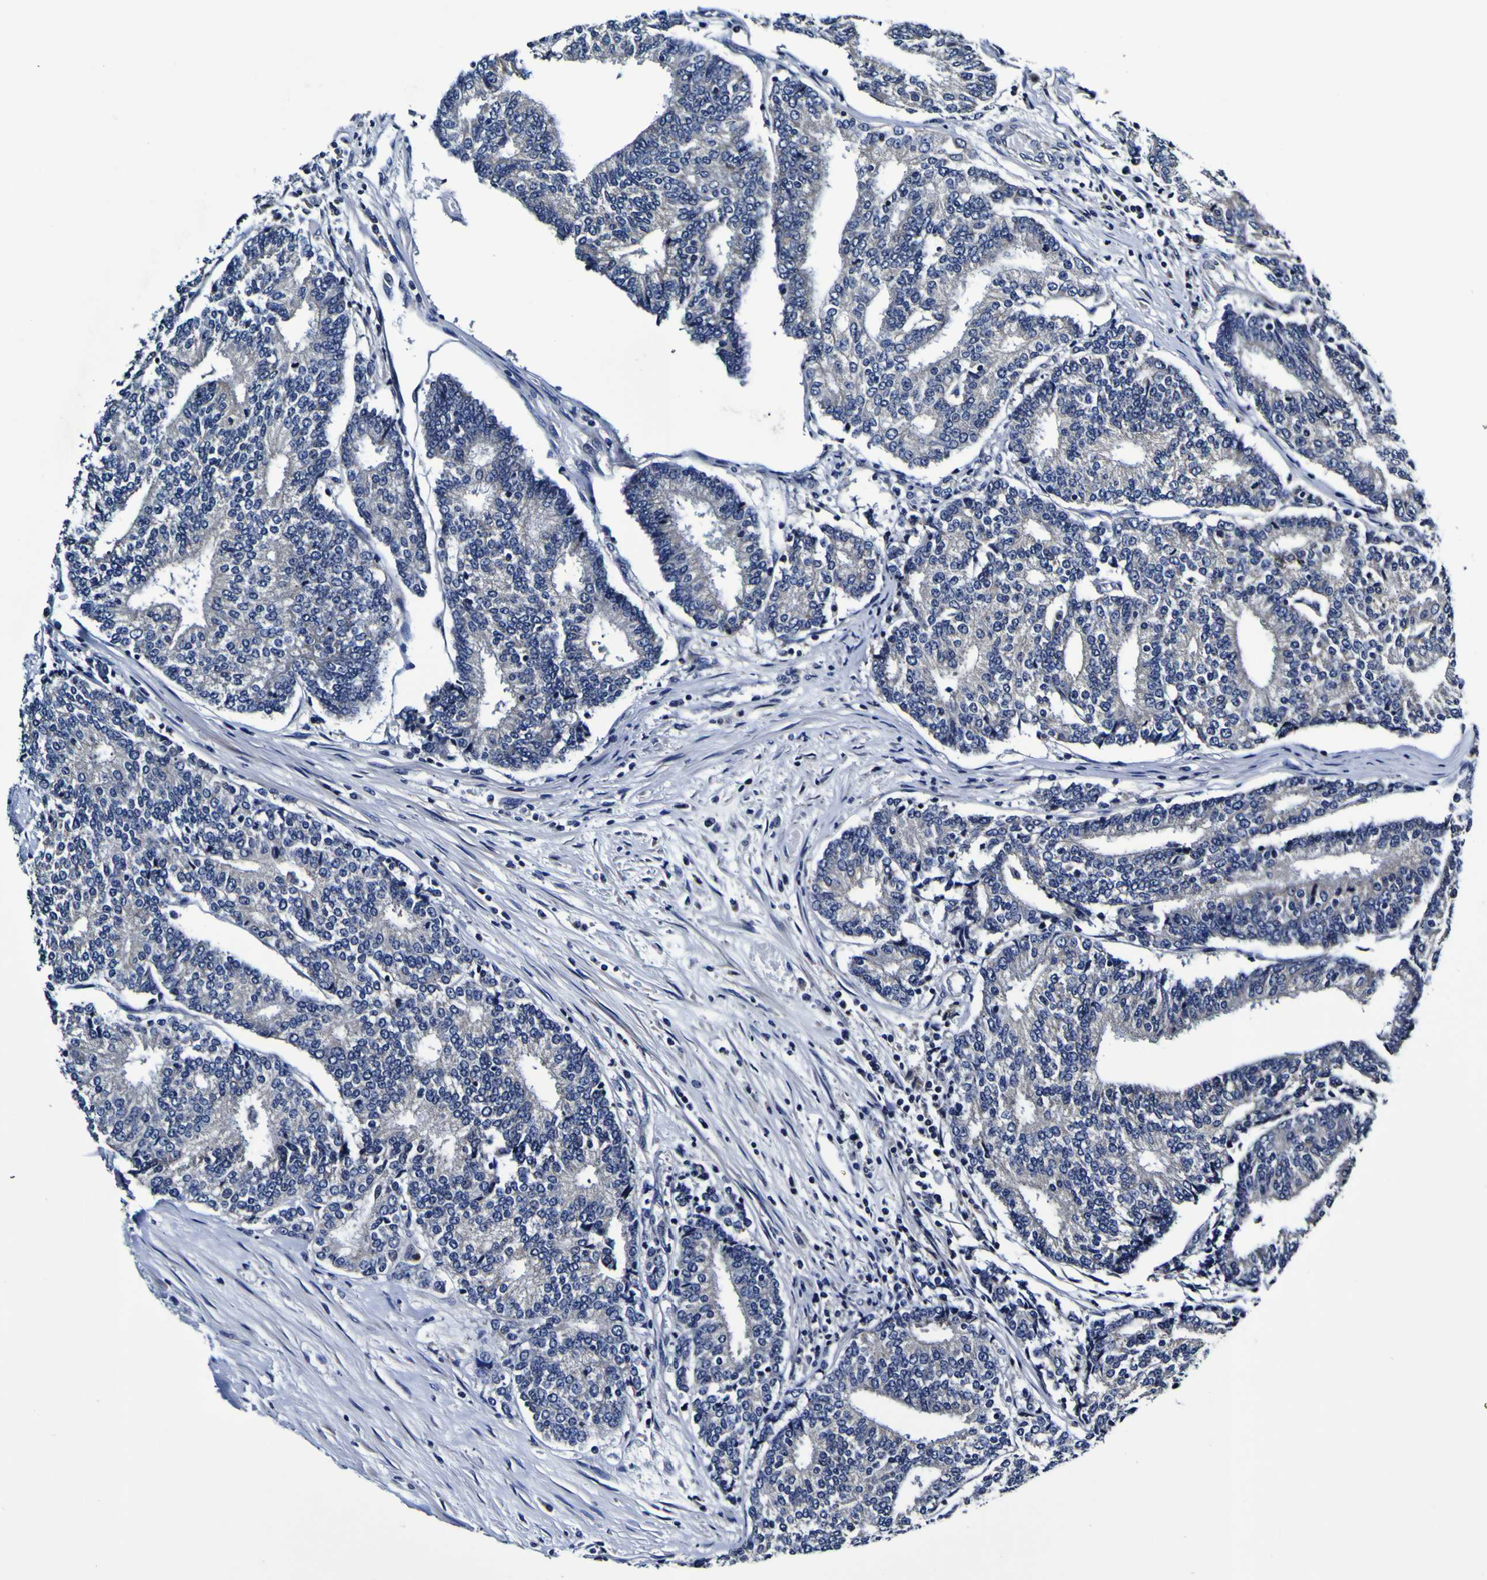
{"staining": {"intensity": "negative", "quantity": "none", "location": "none"}, "tissue": "prostate cancer", "cell_type": "Tumor cells", "image_type": "cancer", "snomed": [{"axis": "morphology", "description": "Normal tissue, NOS"}, {"axis": "morphology", "description": "Adenocarcinoma, High grade"}, {"axis": "topography", "description": "Prostate"}, {"axis": "topography", "description": "Seminal veicle"}], "caption": "The photomicrograph reveals no significant staining in tumor cells of prostate cancer (adenocarcinoma (high-grade)).", "gene": "PANK4", "patient": {"sex": "male", "age": 55}}